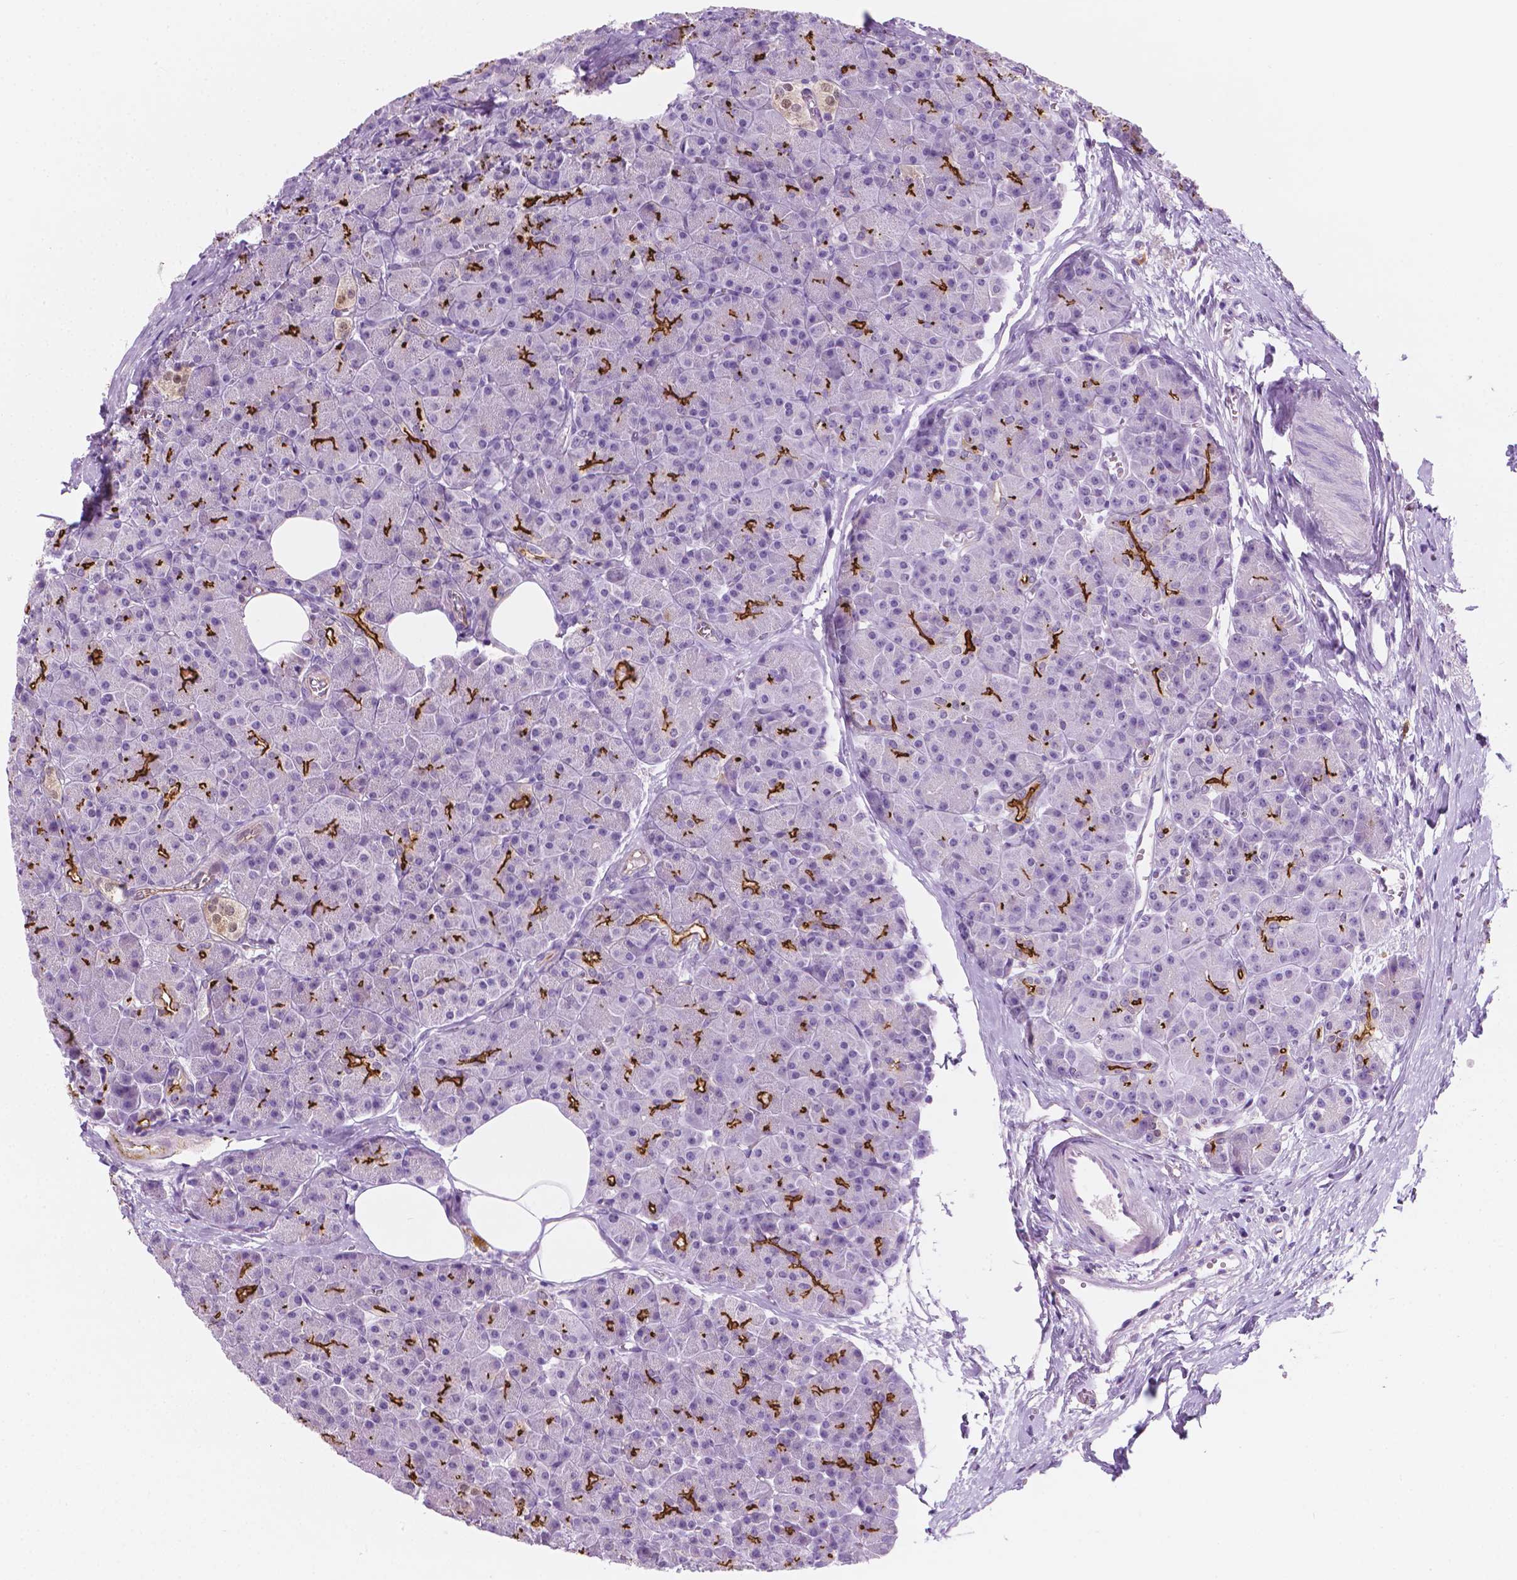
{"staining": {"intensity": "strong", "quantity": "<25%", "location": "cytoplasmic/membranous"}, "tissue": "pancreas", "cell_type": "Exocrine glandular cells", "image_type": "normal", "snomed": [{"axis": "morphology", "description": "Normal tissue, NOS"}, {"axis": "topography", "description": "Pancreas"}], "caption": "Exocrine glandular cells display medium levels of strong cytoplasmic/membranous staining in about <25% of cells in unremarkable human pancreas.", "gene": "EPPK1", "patient": {"sex": "female", "age": 45}}